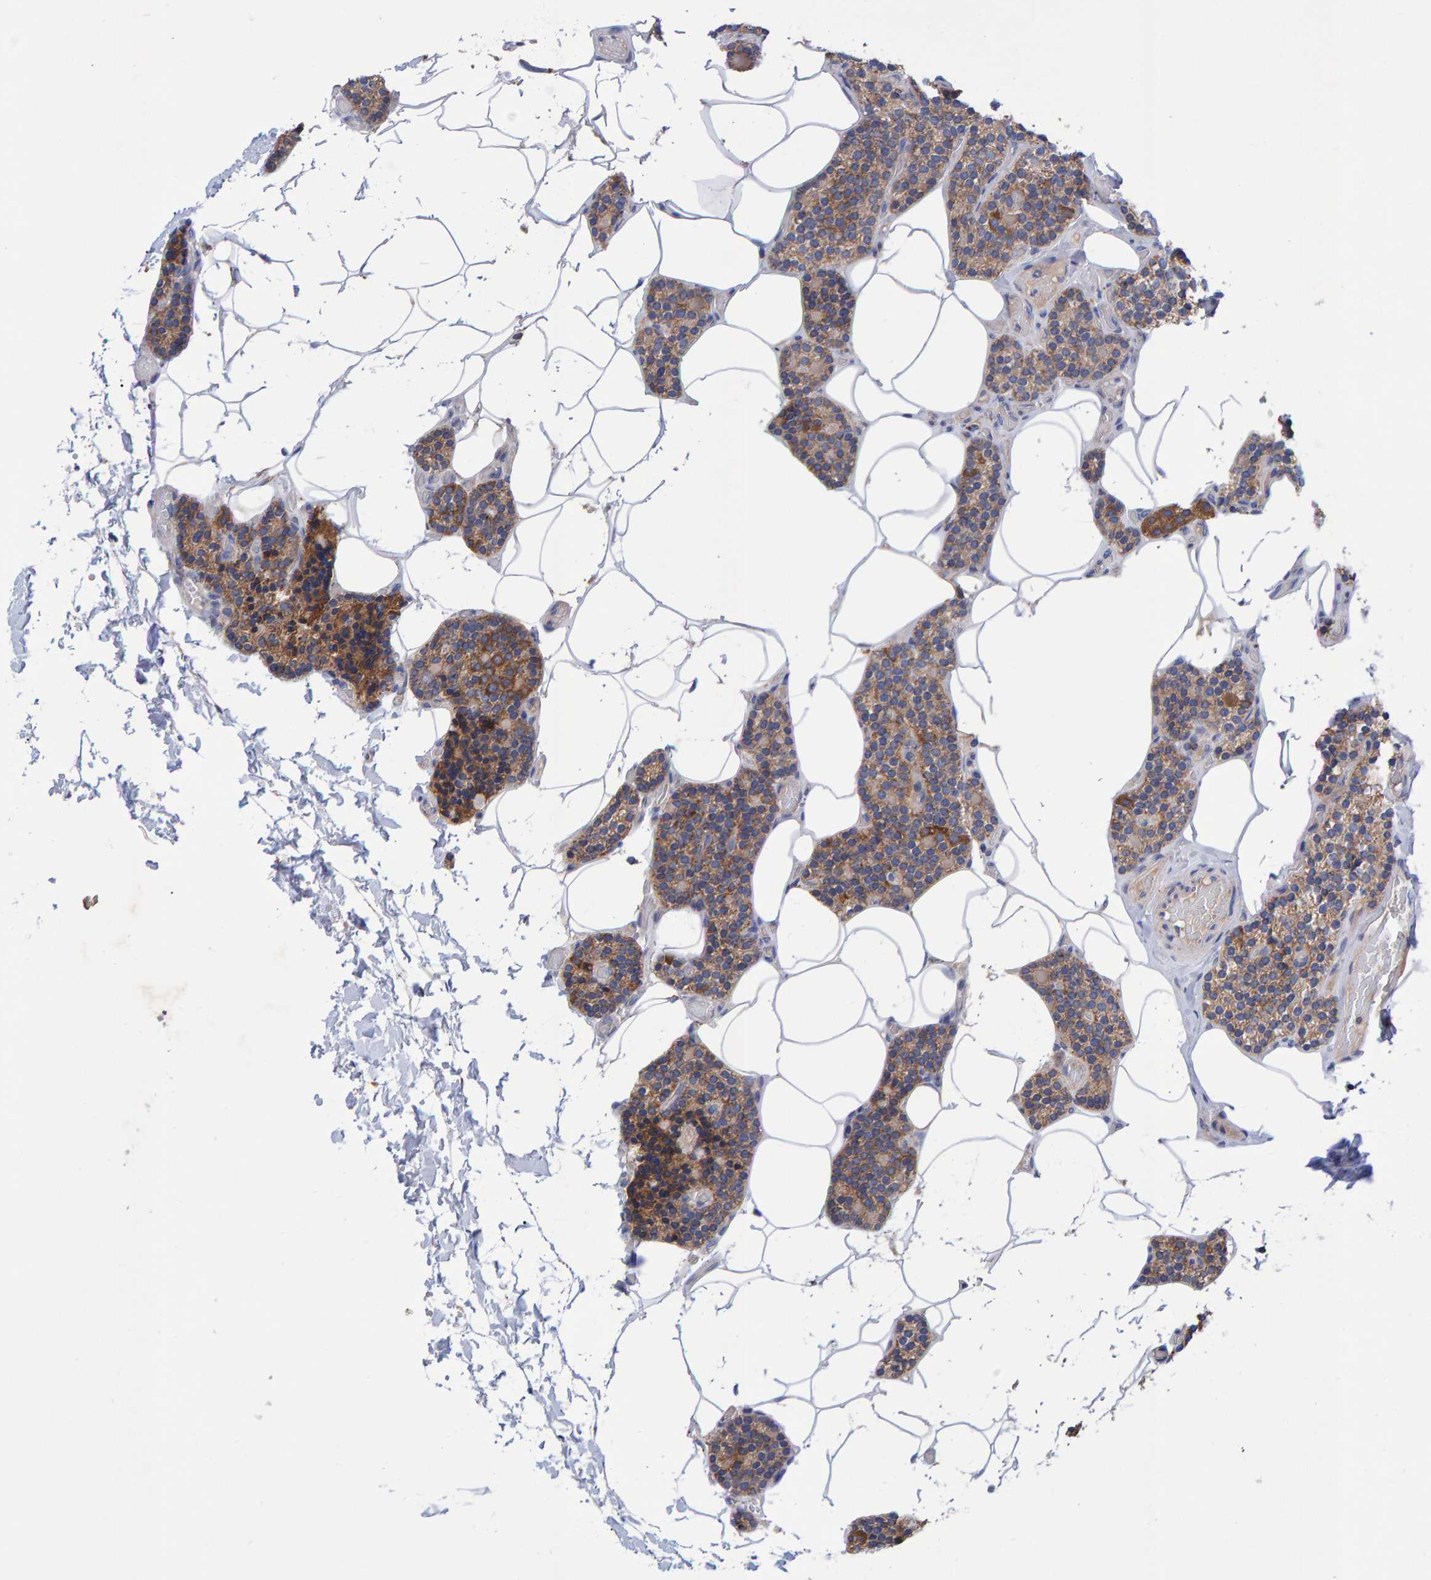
{"staining": {"intensity": "moderate", "quantity": ">75%", "location": "cytoplasmic/membranous"}, "tissue": "parathyroid gland", "cell_type": "Glandular cells", "image_type": "normal", "snomed": [{"axis": "morphology", "description": "Normal tissue, NOS"}, {"axis": "topography", "description": "Parathyroid gland"}], "caption": "Immunohistochemistry (IHC) micrograph of unremarkable parathyroid gland: parathyroid gland stained using IHC reveals medium levels of moderate protein expression localized specifically in the cytoplasmic/membranous of glandular cells, appearing as a cytoplasmic/membranous brown color.", "gene": "EFR3A", "patient": {"sex": "male", "age": 52}}